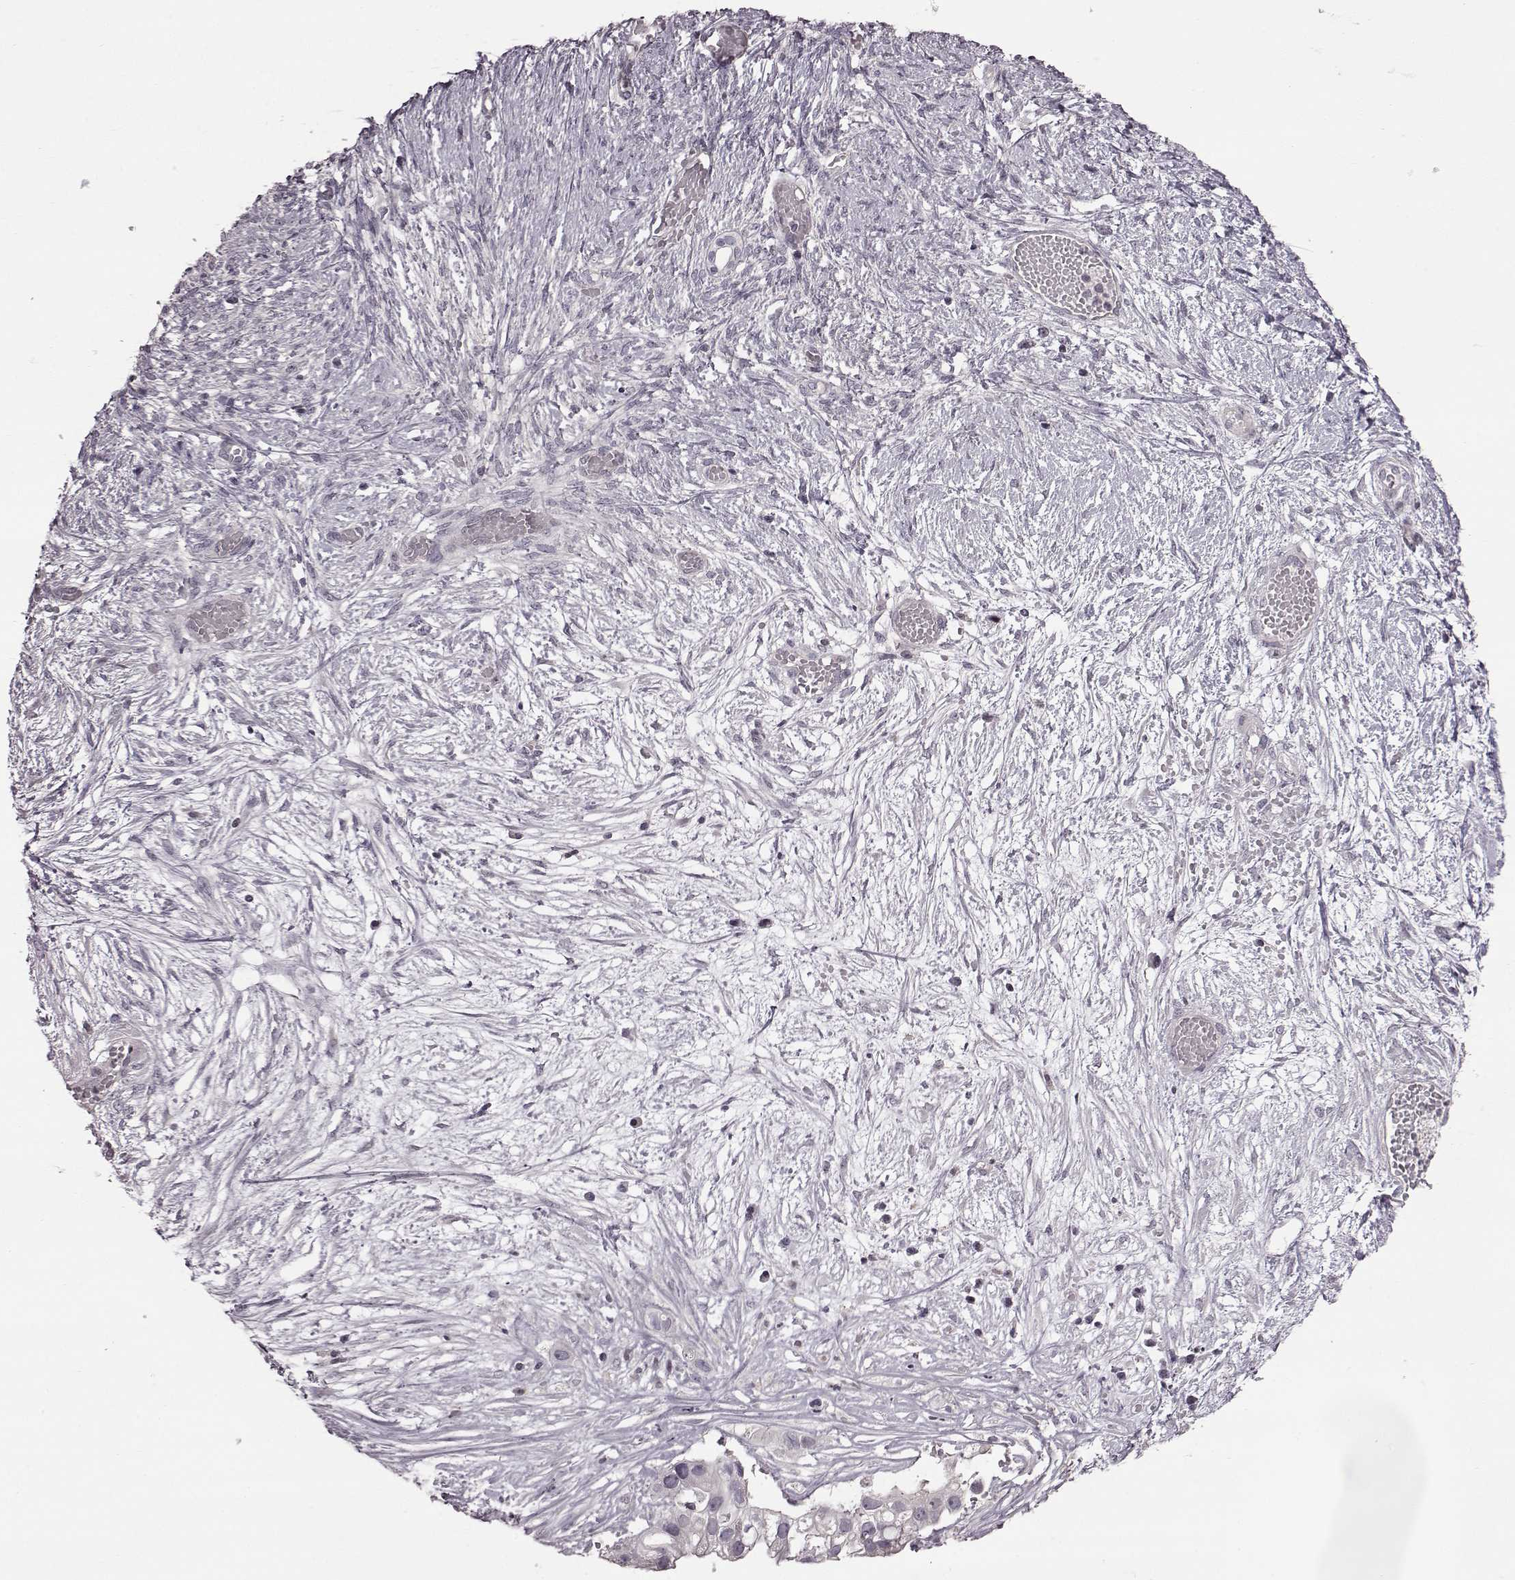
{"staining": {"intensity": "negative", "quantity": "none", "location": "none"}, "tissue": "ovarian cancer", "cell_type": "Tumor cells", "image_type": "cancer", "snomed": [{"axis": "morphology", "description": "Cystadenocarcinoma, serous, NOS"}, {"axis": "topography", "description": "Ovary"}], "caption": "Immunohistochemistry (IHC) image of neoplastic tissue: ovarian cancer (serous cystadenocarcinoma) stained with DAB displays no significant protein expression in tumor cells.", "gene": "GAL", "patient": {"sex": "female", "age": 56}}